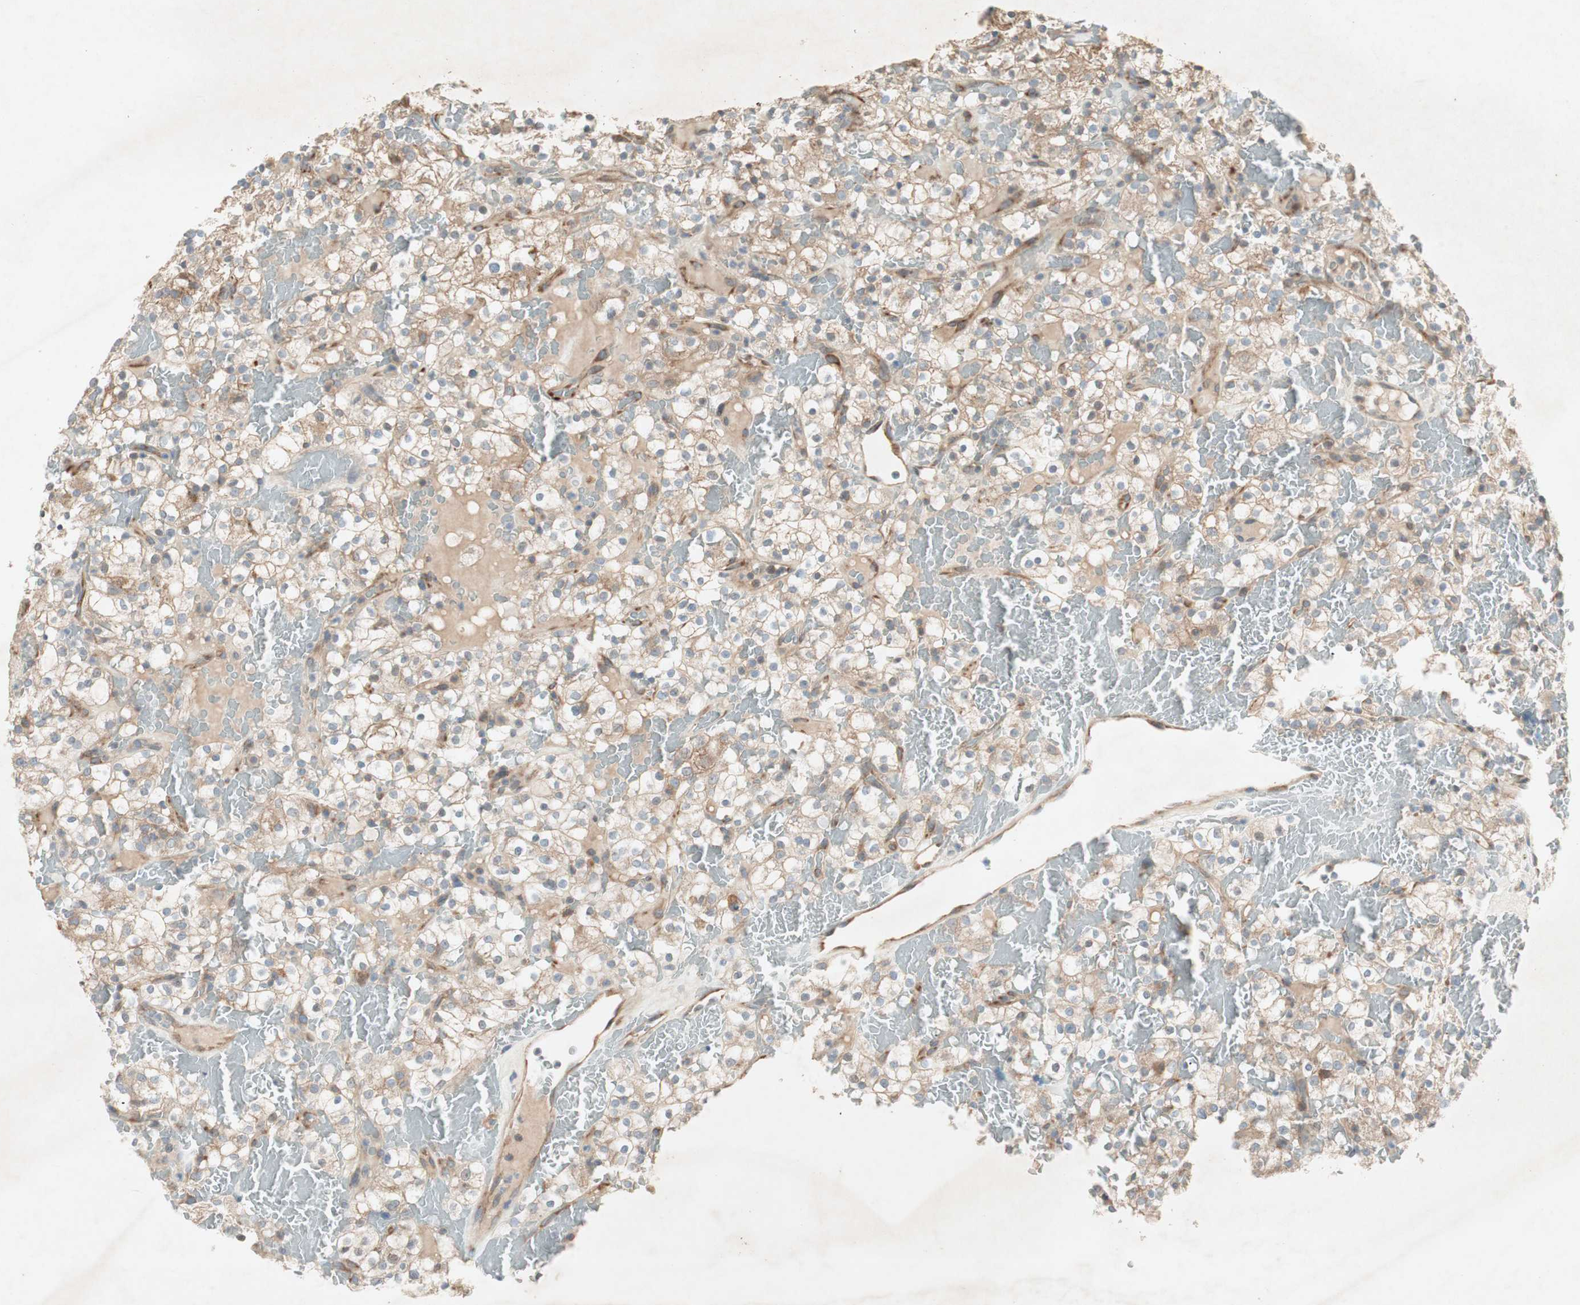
{"staining": {"intensity": "moderate", "quantity": ">75%", "location": "cytoplasmic/membranous"}, "tissue": "renal cancer", "cell_type": "Tumor cells", "image_type": "cancer", "snomed": [{"axis": "morphology", "description": "Normal tissue, NOS"}, {"axis": "morphology", "description": "Adenocarcinoma, NOS"}, {"axis": "topography", "description": "Kidney"}], "caption": "Human renal cancer stained with a brown dye shows moderate cytoplasmic/membranous positive expression in approximately >75% of tumor cells.", "gene": "RPL23", "patient": {"sex": "female", "age": 72}}